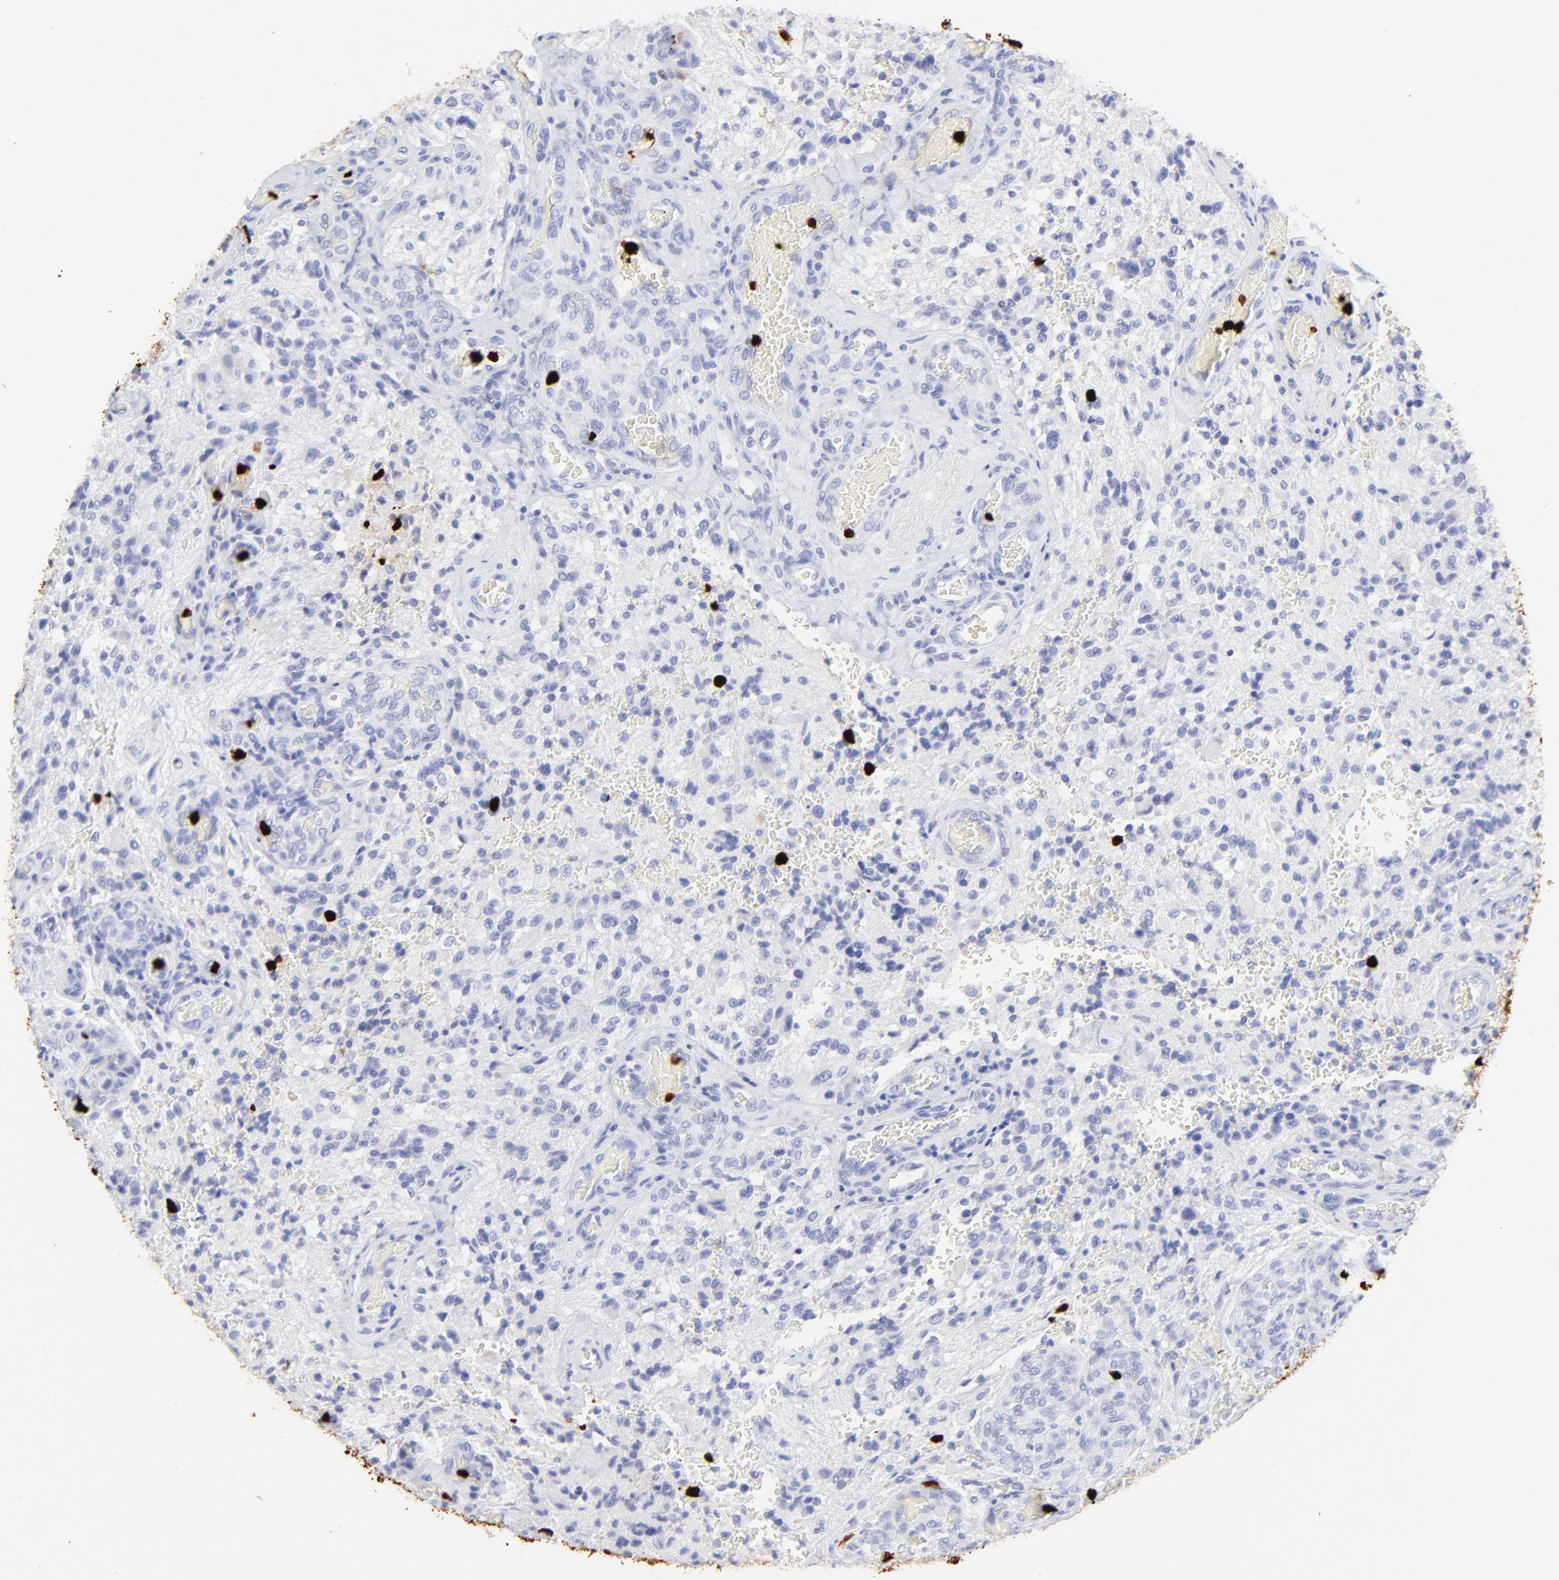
{"staining": {"intensity": "negative", "quantity": "none", "location": "none"}, "tissue": "glioma", "cell_type": "Tumor cells", "image_type": "cancer", "snomed": [{"axis": "morphology", "description": "Normal tissue, NOS"}, {"axis": "morphology", "description": "Glioma, malignant, High grade"}, {"axis": "topography", "description": "Cerebral cortex"}], "caption": "Tumor cells show no significant staining in glioma.", "gene": "S100A12", "patient": {"sex": "male", "age": 56}}